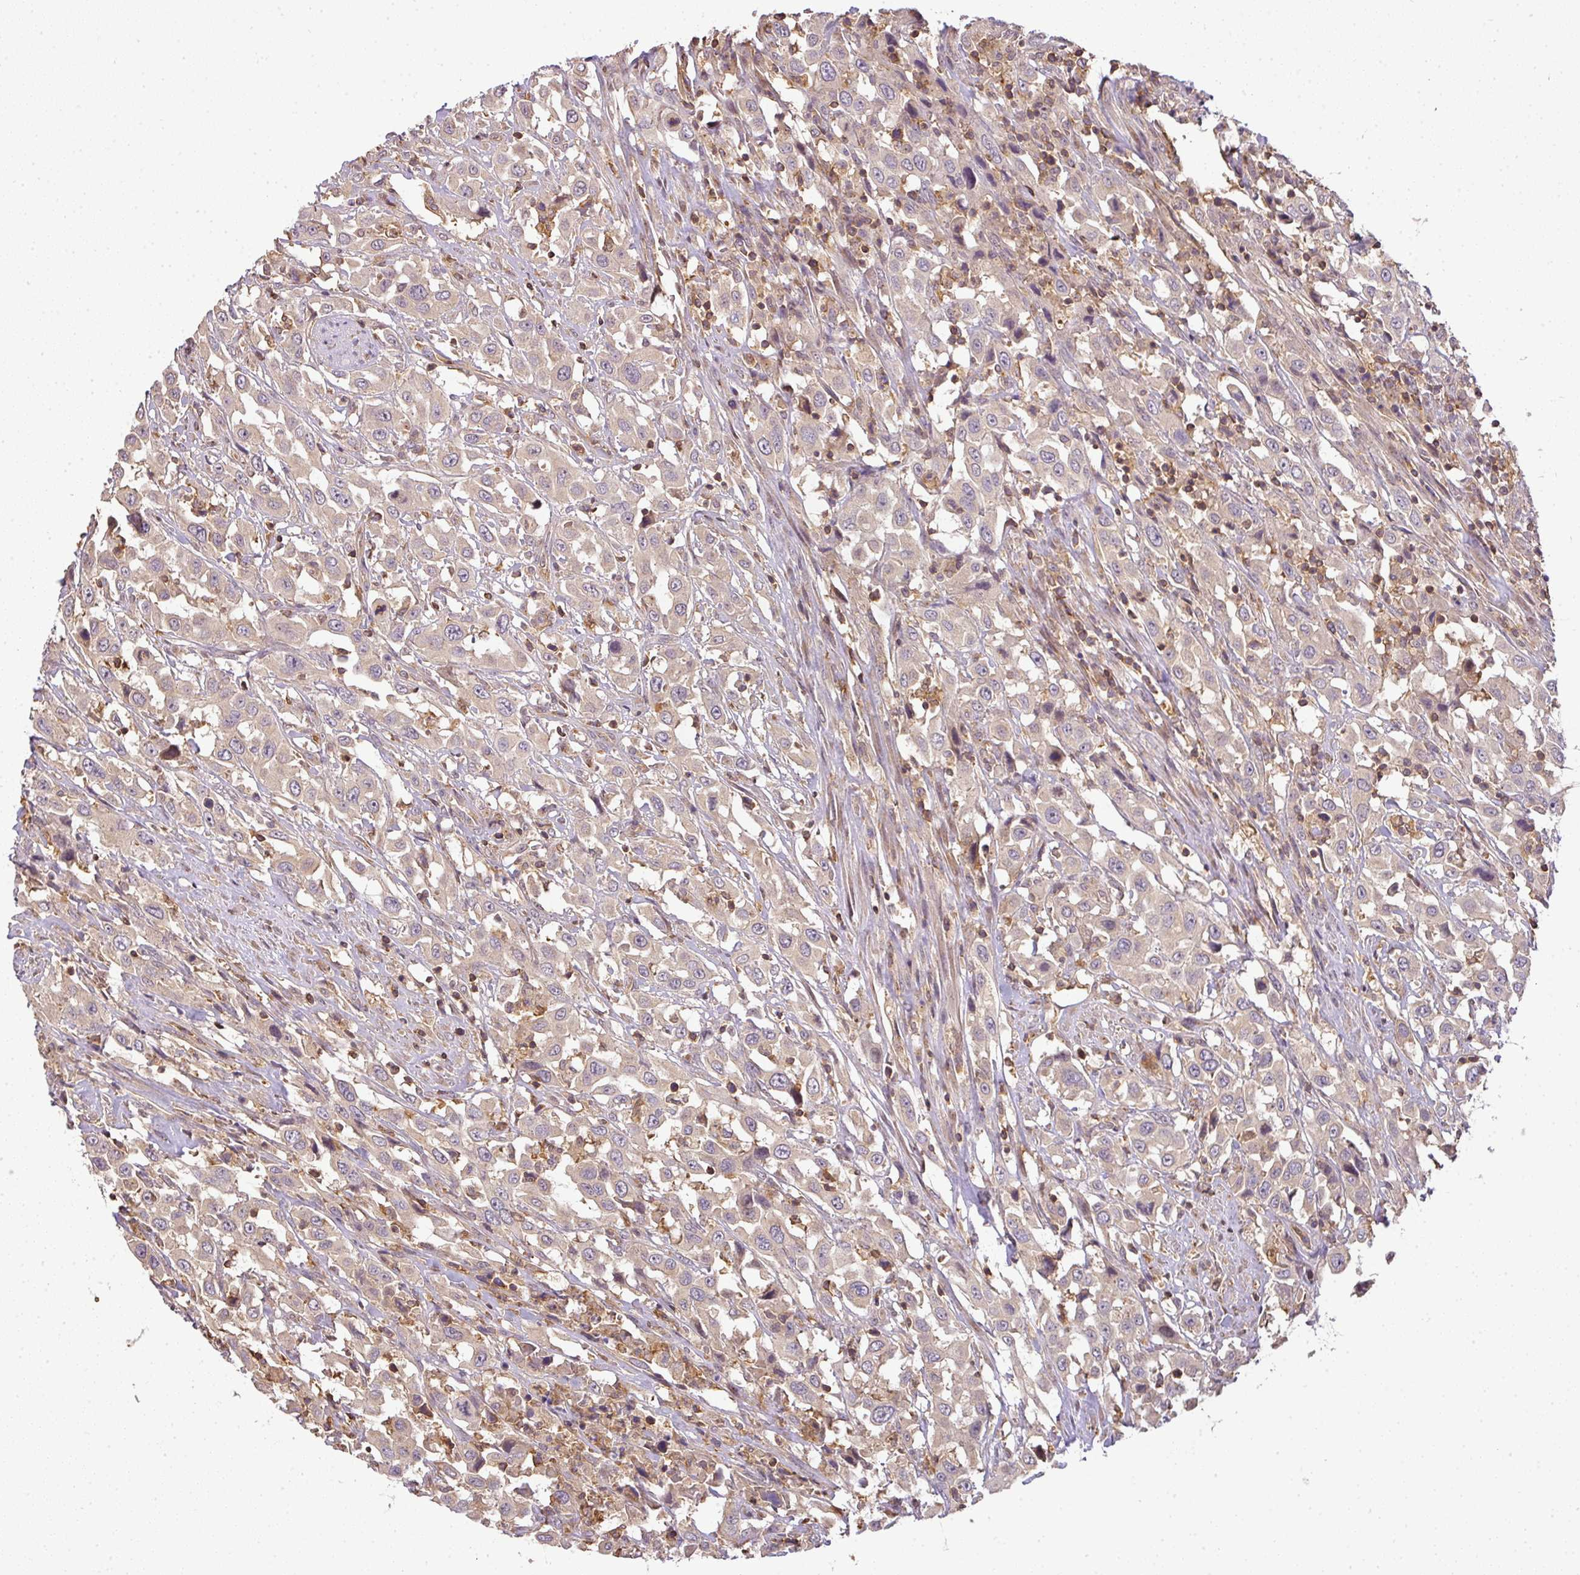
{"staining": {"intensity": "weak", "quantity": "<25%", "location": "cytoplasmic/membranous"}, "tissue": "urothelial cancer", "cell_type": "Tumor cells", "image_type": "cancer", "snomed": [{"axis": "morphology", "description": "Urothelial carcinoma, High grade"}, {"axis": "topography", "description": "Urinary bladder"}], "caption": "Image shows no significant protein expression in tumor cells of urothelial cancer. (Immunohistochemistry (ihc), brightfield microscopy, high magnification).", "gene": "TCL1B", "patient": {"sex": "male", "age": 61}}